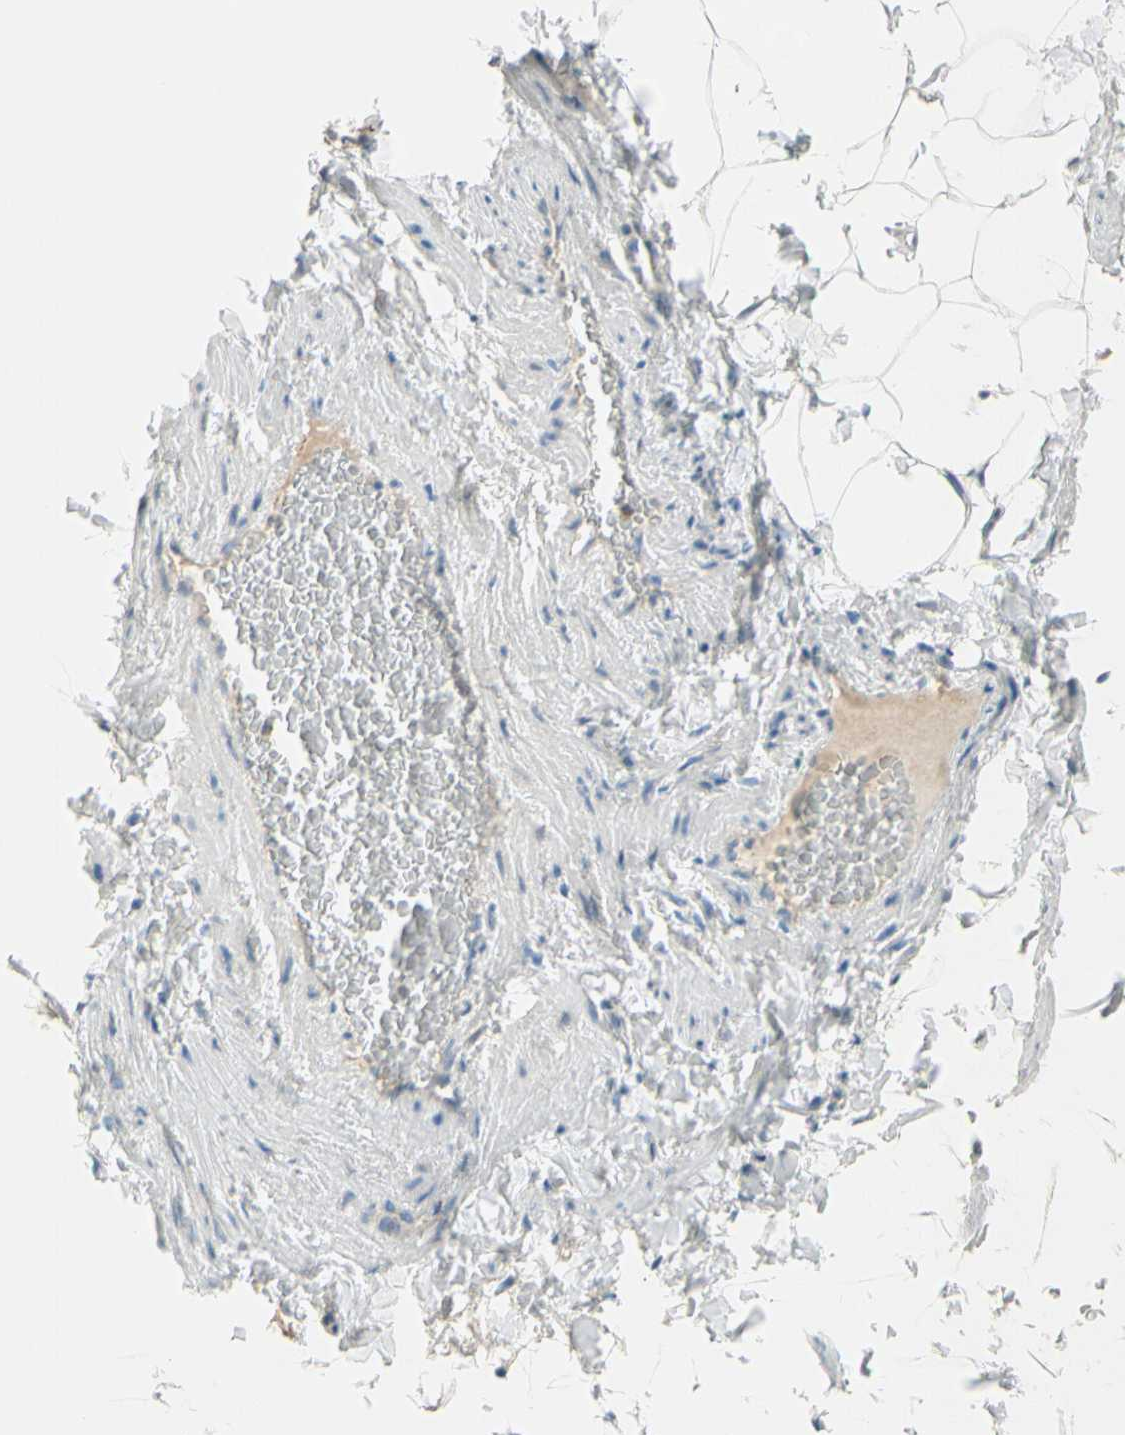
{"staining": {"intensity": "weak", "quantity": "25%-75%", "location": "cytoplasmic/membranous"}, "tissue": "adipose tissue", "cell_type": "Adipocytes", "image_type": "normal", "snomed": [{"axis": "morphology", "description": "Normal tissue, NOS"}, {"axis": "topography", "description": "Vascular tissue"}], "caption": "A high-resolution photomicrograph shows immunohistochemistry (IHC) staining of benign adipose tissue, which shows weak cytoplasmic/membranous staining in approximately 25%-75% of adipocytes.", "gene": "TJP1", "patient": {"sex": "male", "age": 41}}